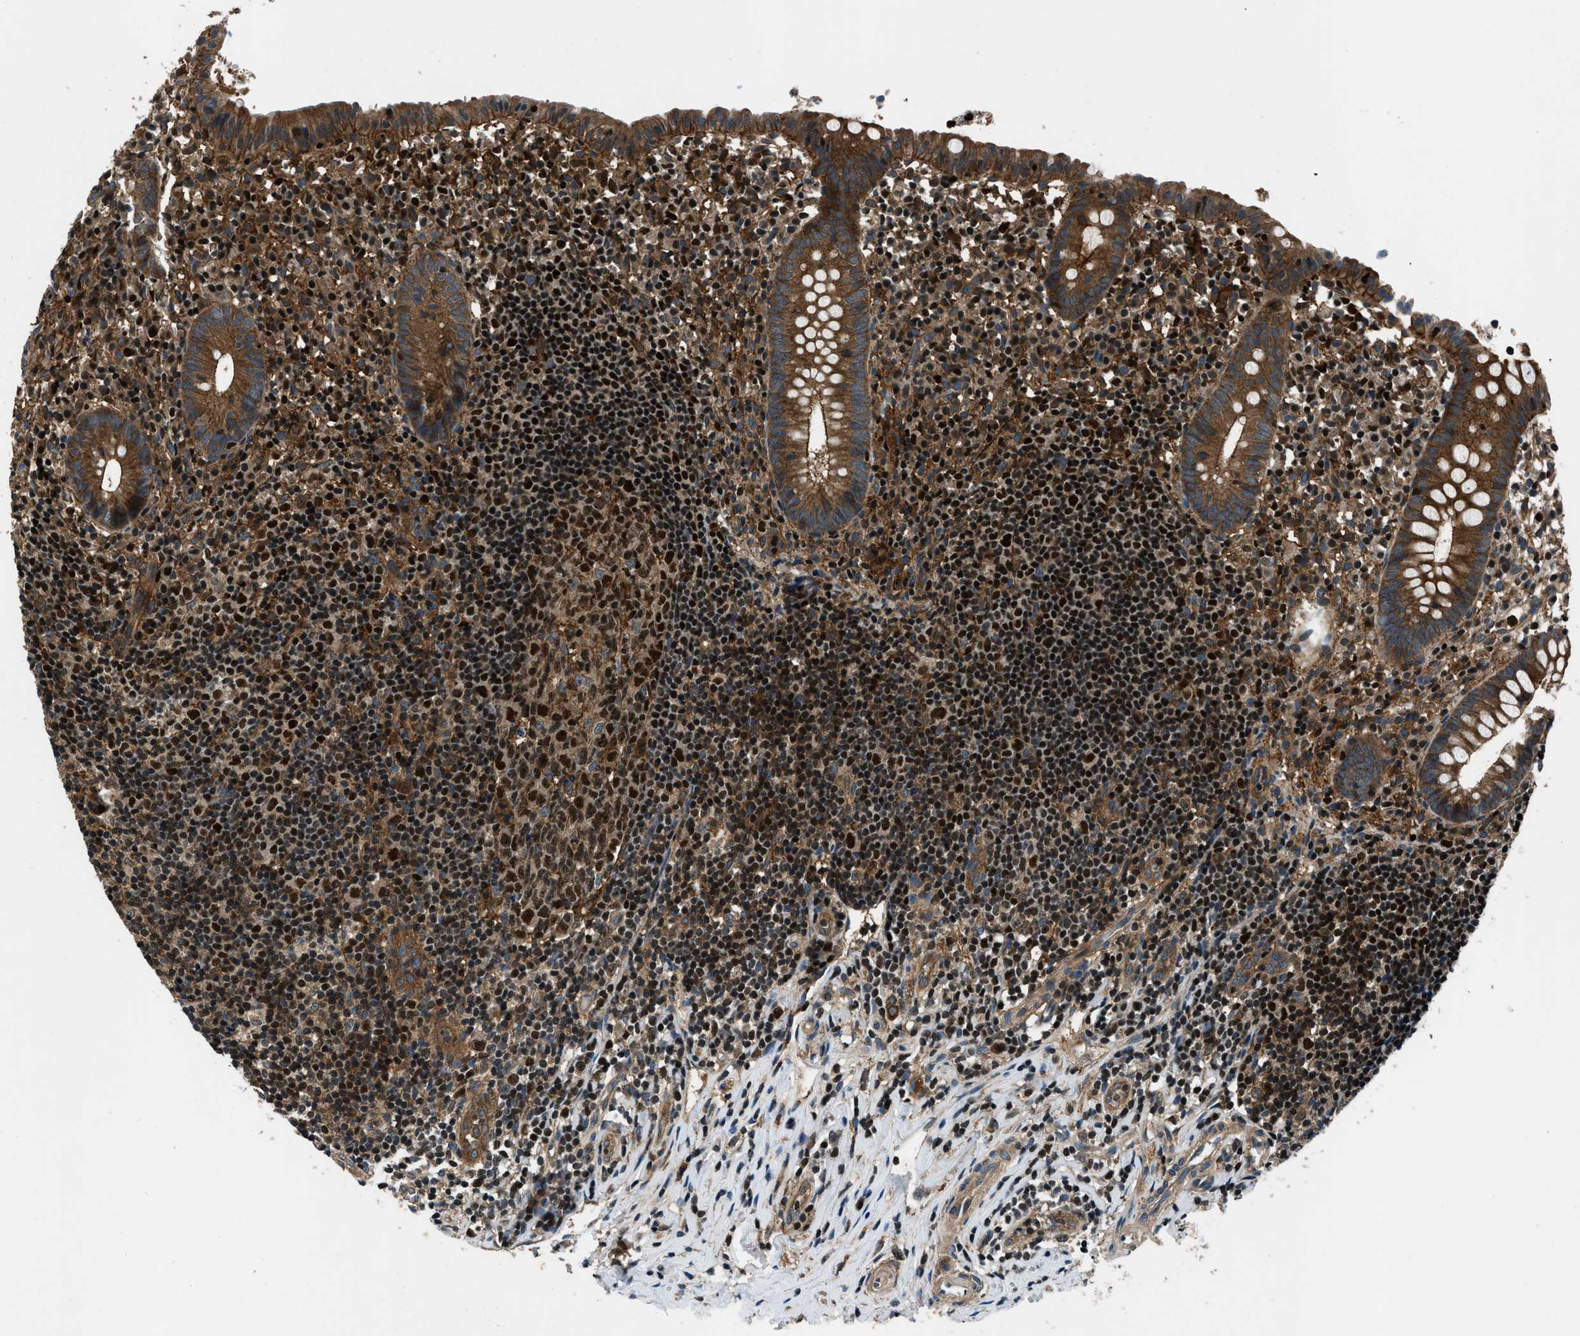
{"staining": {"intensity": "strong", "quantity": ">75%", "location": "cytoplasmic/membranous"}, "tissue": "appendix", "cell_type": "Glandular cells", "image_type": "normal", "snomed": [{"axis": "morphology", "description": "Normal tissue, NOS"}, {"axis": "topography", "description": "Appendix"}], "caption": "Appendix was stained to show a protein in brown. There is high levels of strong cytoplasmic/membranous expression in about >75% of glandular cells.", "gene": "ARHGEF11", "patient": {"sex": "female", "age": 20}}